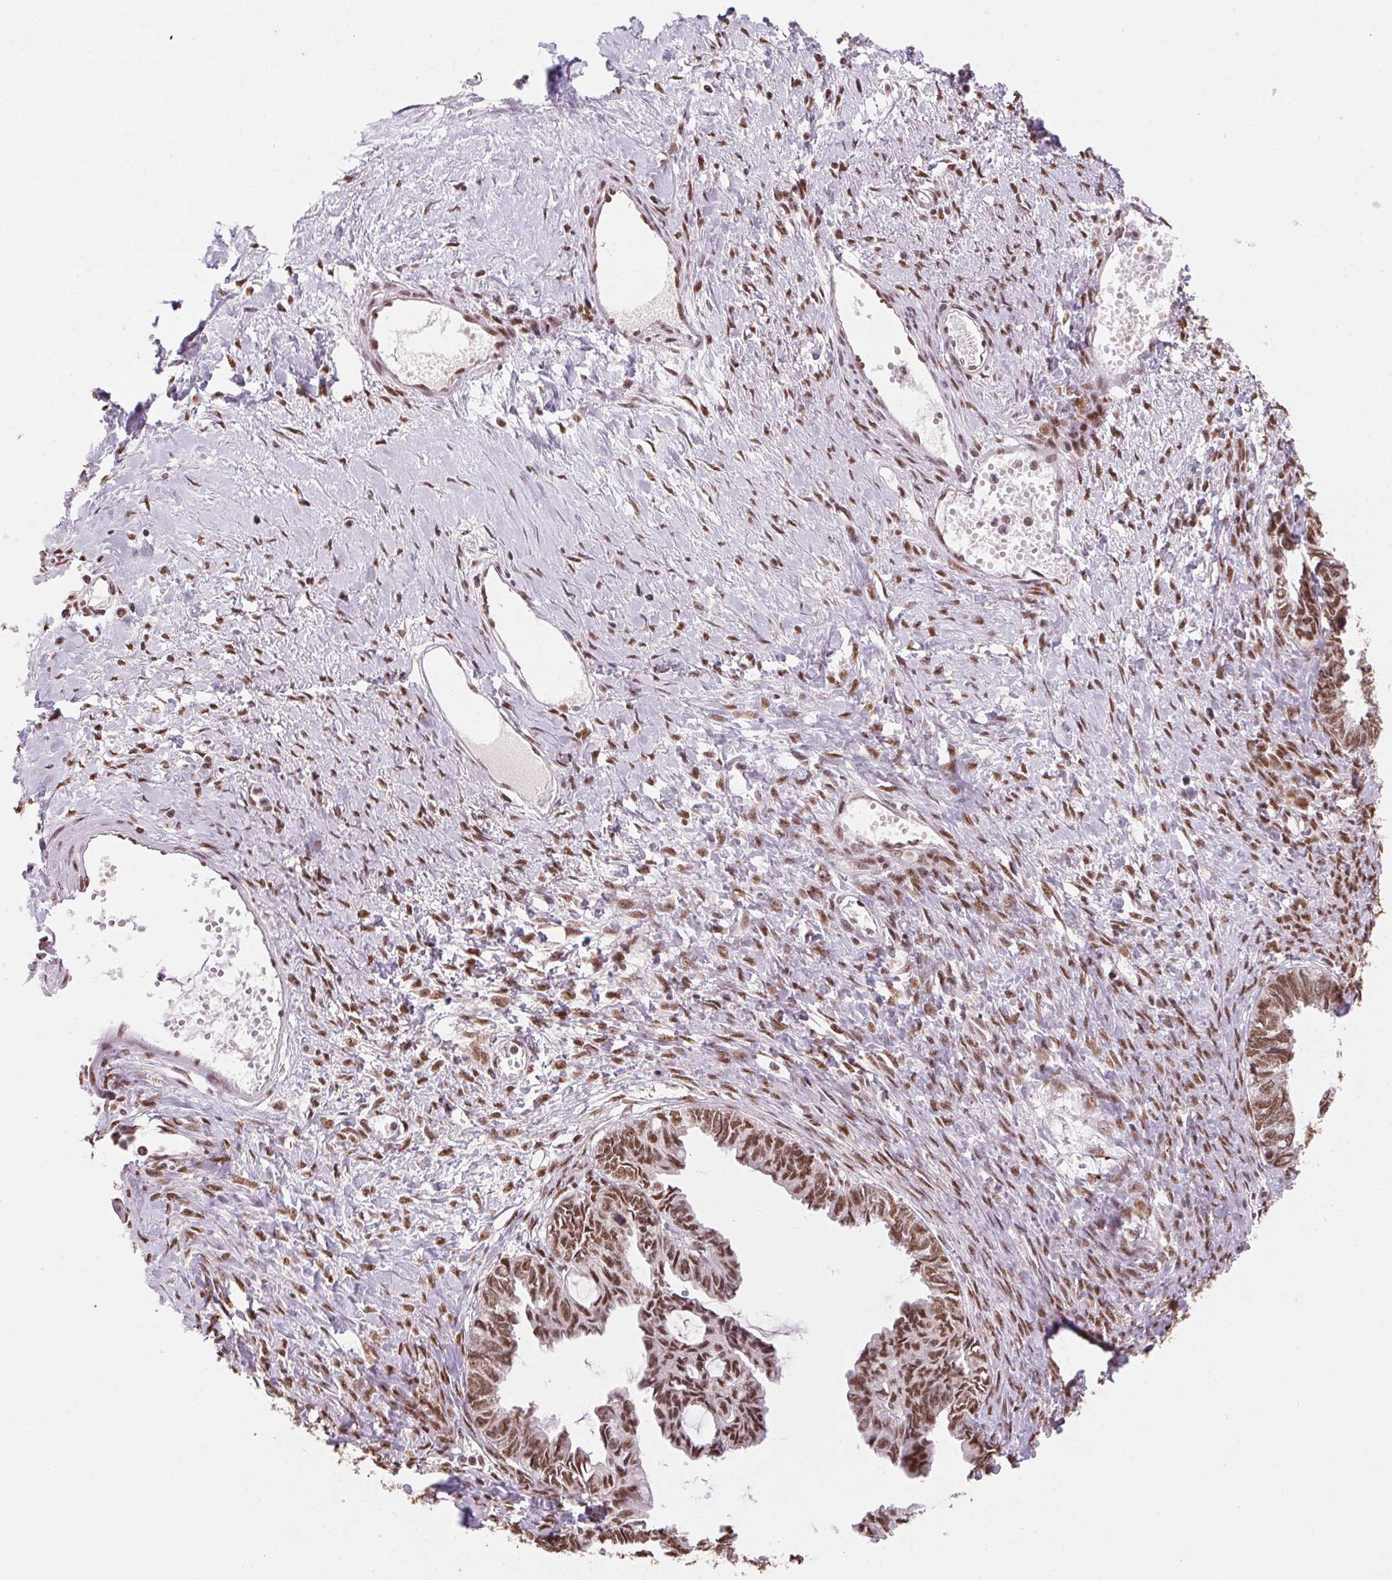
{"staining": {"intensity": "moderate", "quantity": ">75%", "location": "nuclear"}, "tissue": "ovarian cancer", "cell_type": "Tumor cells", "image_type": "cancer", "snomed": [{"axis": "morphology", "description": "Cystadenocarcinoma, mucinous, NOS"}, {"axis": "topography", "description": "Ovary"}], "caption": "Immunohistochemical staining of human ovarian cancer demonstrates medium levels of moderate nuclear positivity in approximately >75% of tumor cells. The staining was performed using DAB to visualize the protein expression in brown, while the nuclei were stained in blue with hematoxylin (Magnification: 20x).", "gene": "SNRPG", "patient": {"sex": "female", "age": 61}}